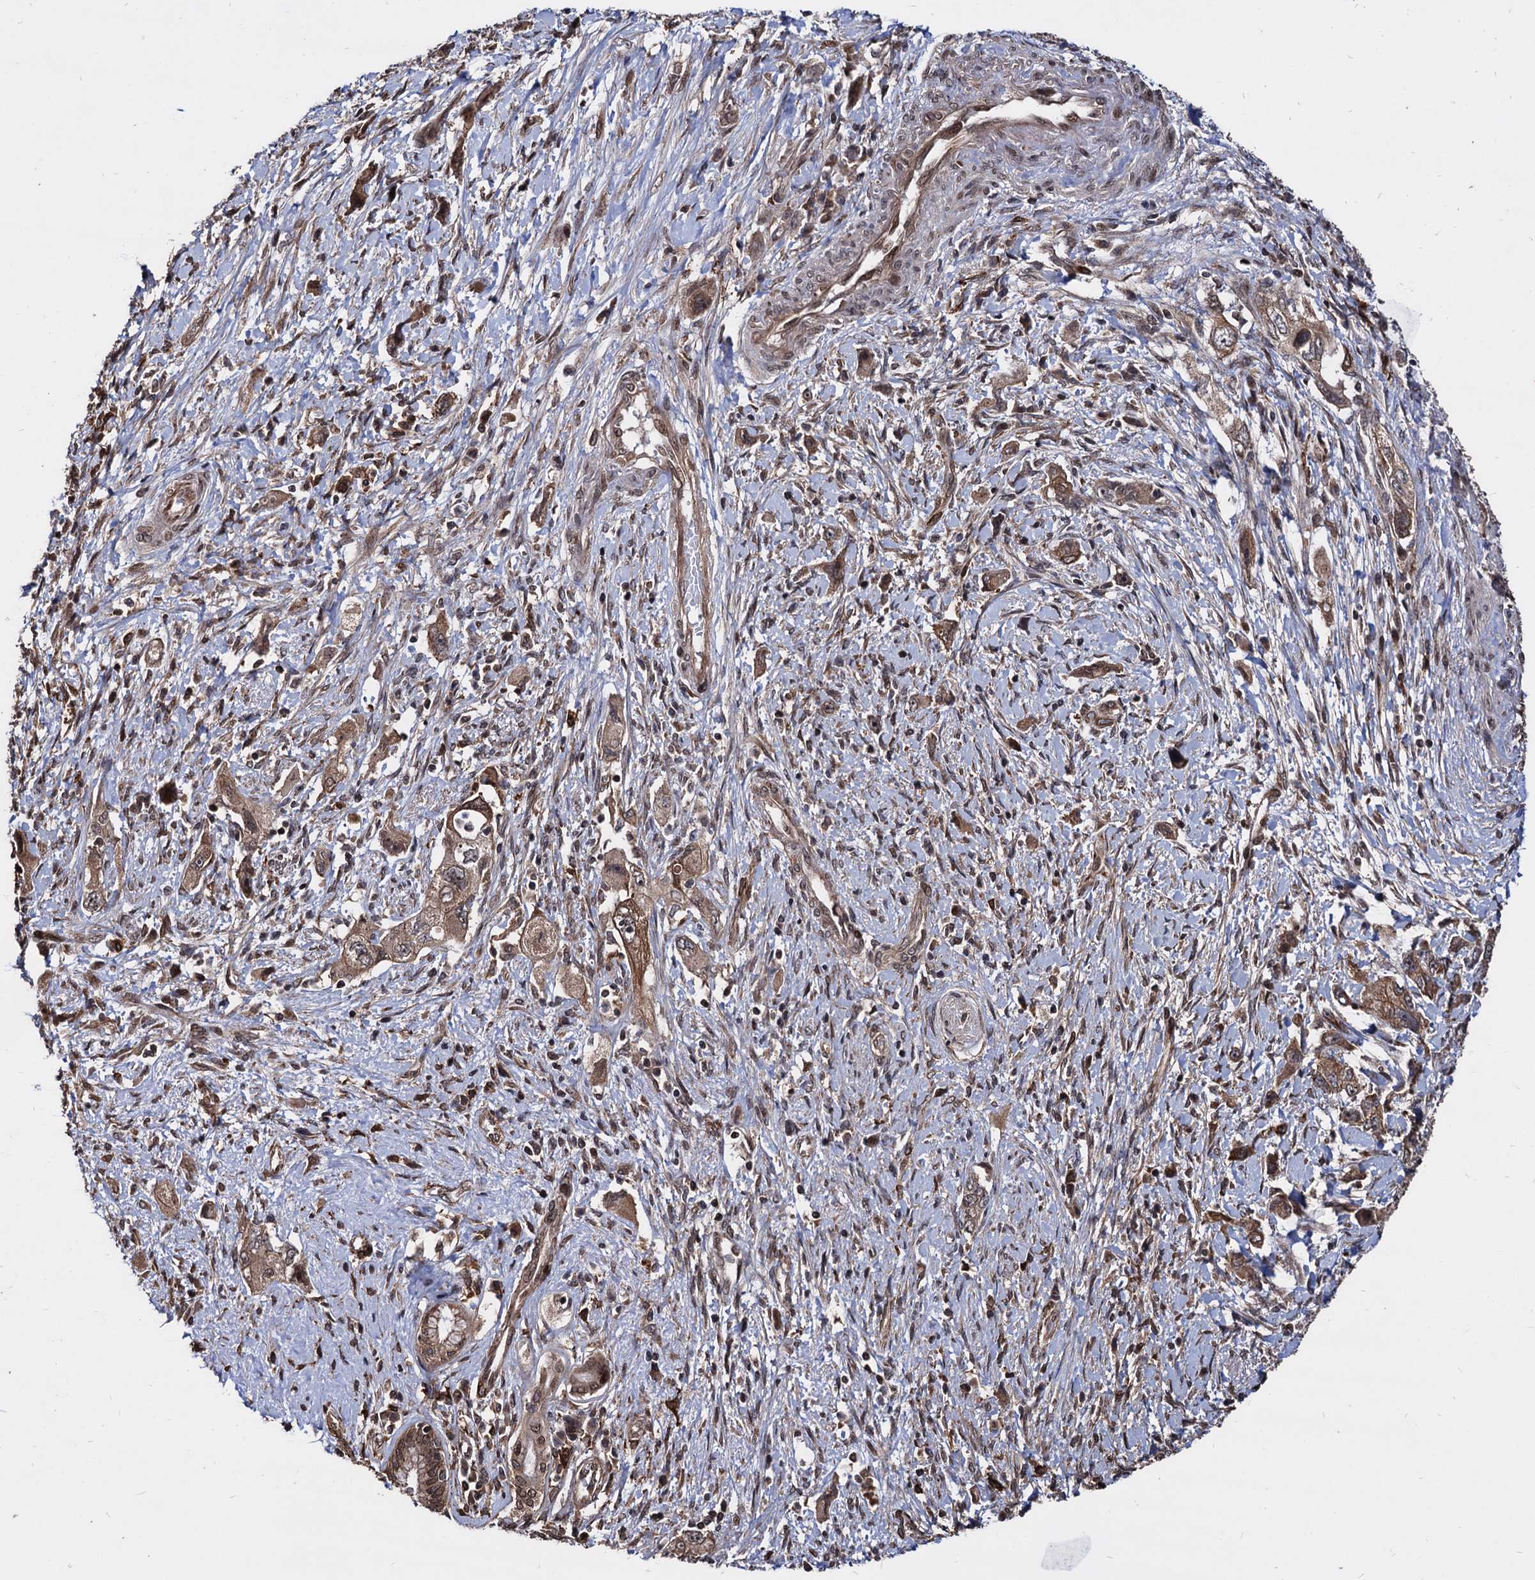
{"staining": {"intensity": "moderate", "quantity": ">75%", "location": "cytoplasmic/membranous"}, "tissue": "pancreatic cancer", "cell_type": "Tumor cells", "image_type": "cancer", "snomed": [{"axis": "morphology", "description": "Adenocarcinoma, NOS"}, {"axis": "topography", "description": "Pancreas"}], "caption": "A brown stain highlights moderate cytoplasmic/membranous positivity of a protein in human adenocarcinoma (pancreatic) tumor cells.", "gene": "ANKRD12", "patient": {"sex": "female", "age": 73}}